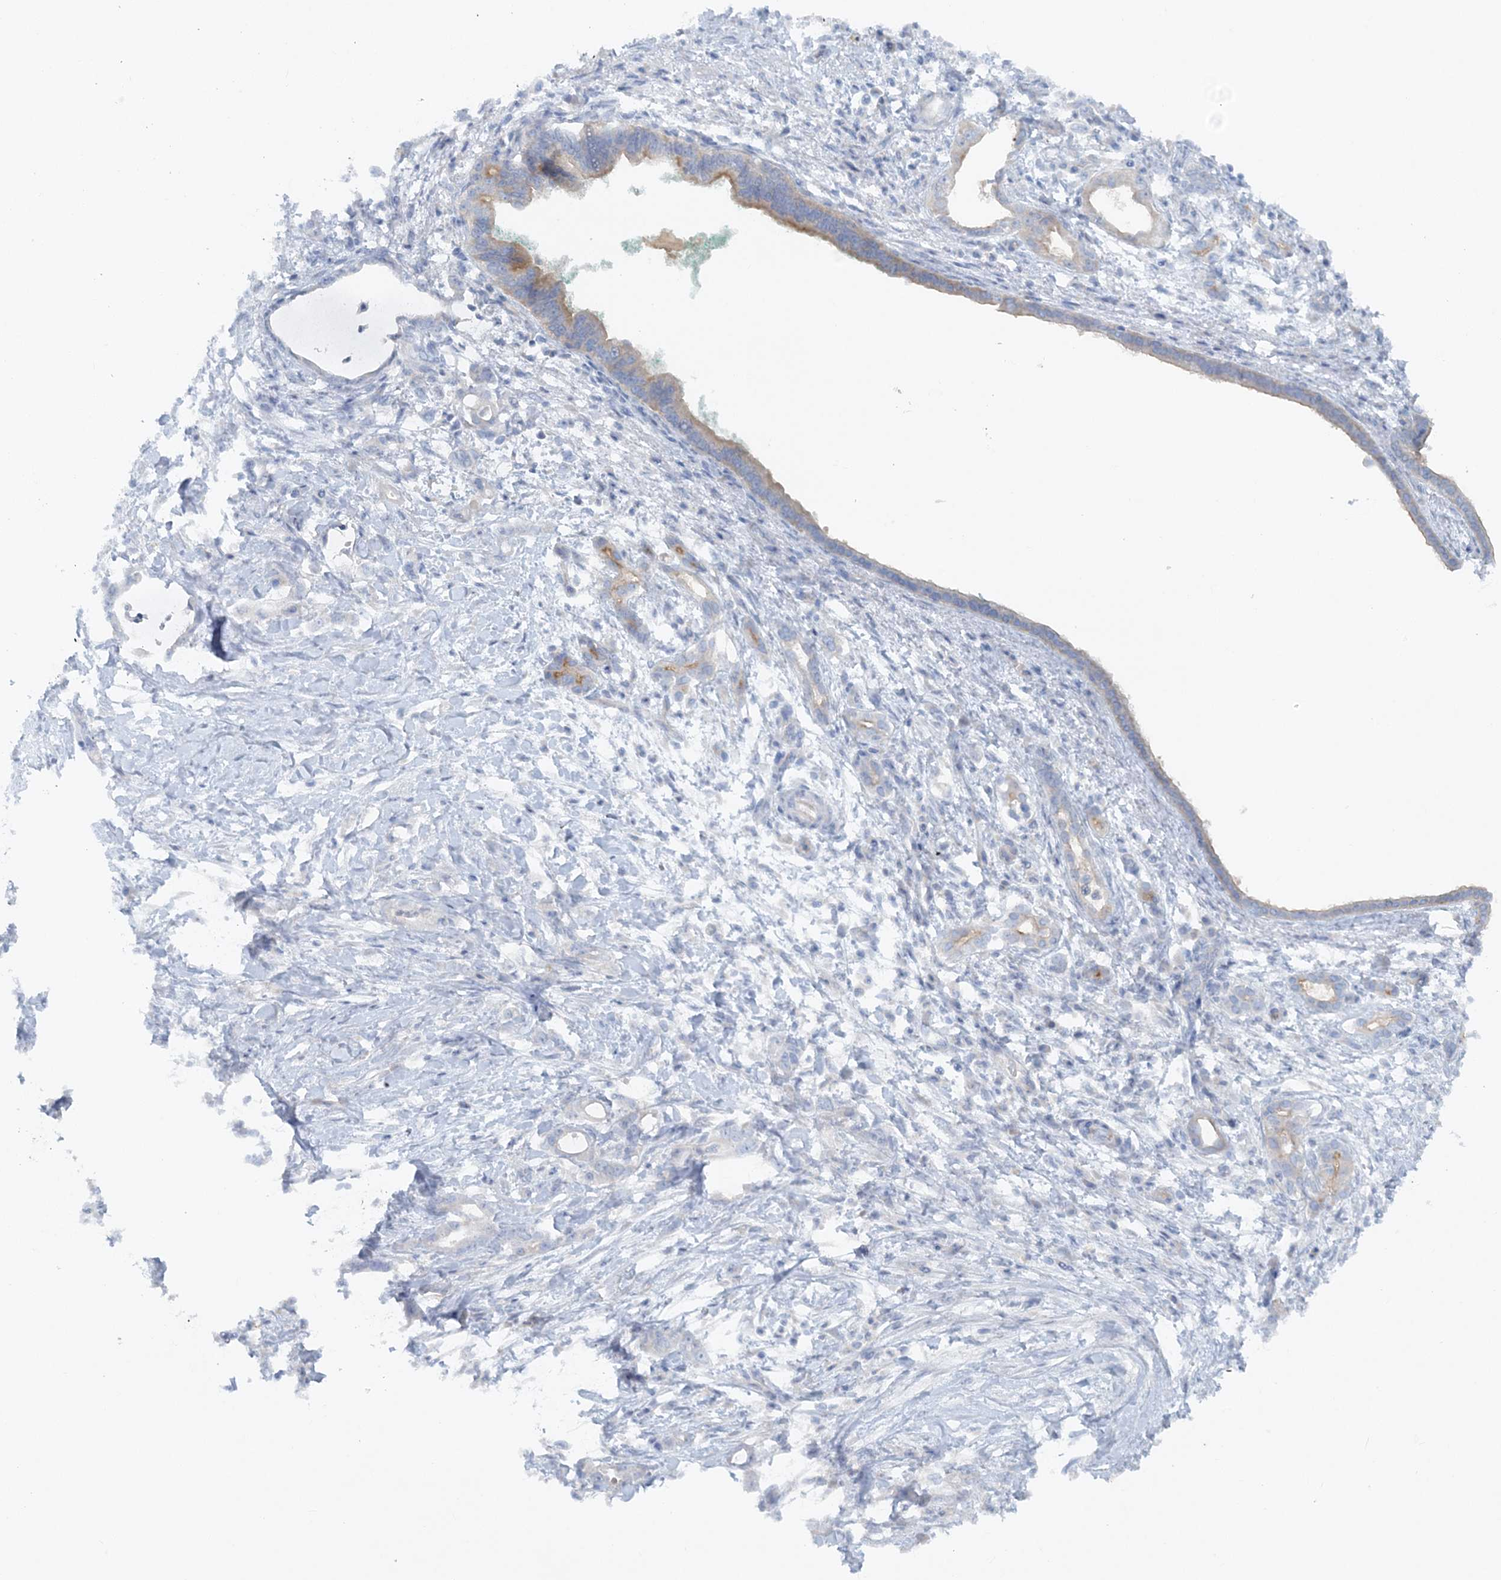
{"staining": {"intensity": "weak", "quantity": "<25%", "location": "cytoplasmic/membranous"}, "tissue": "pancreatic cancer", "cell_type": "Tumor cells", "image_type": "cancer", "snomed": [{"axis": "morphology", "description": "Adenocarcinoma, NOS"}, {"axis": "topography", "description": "Pancreas"}], "caption": "DAB immunohistochemical staining of pancreatic cancer (adenocarcinoma) reveals no significant staining in tumor cells.", "gene": "ATP11A", "patient": {"sex": "female", "age": 55}}